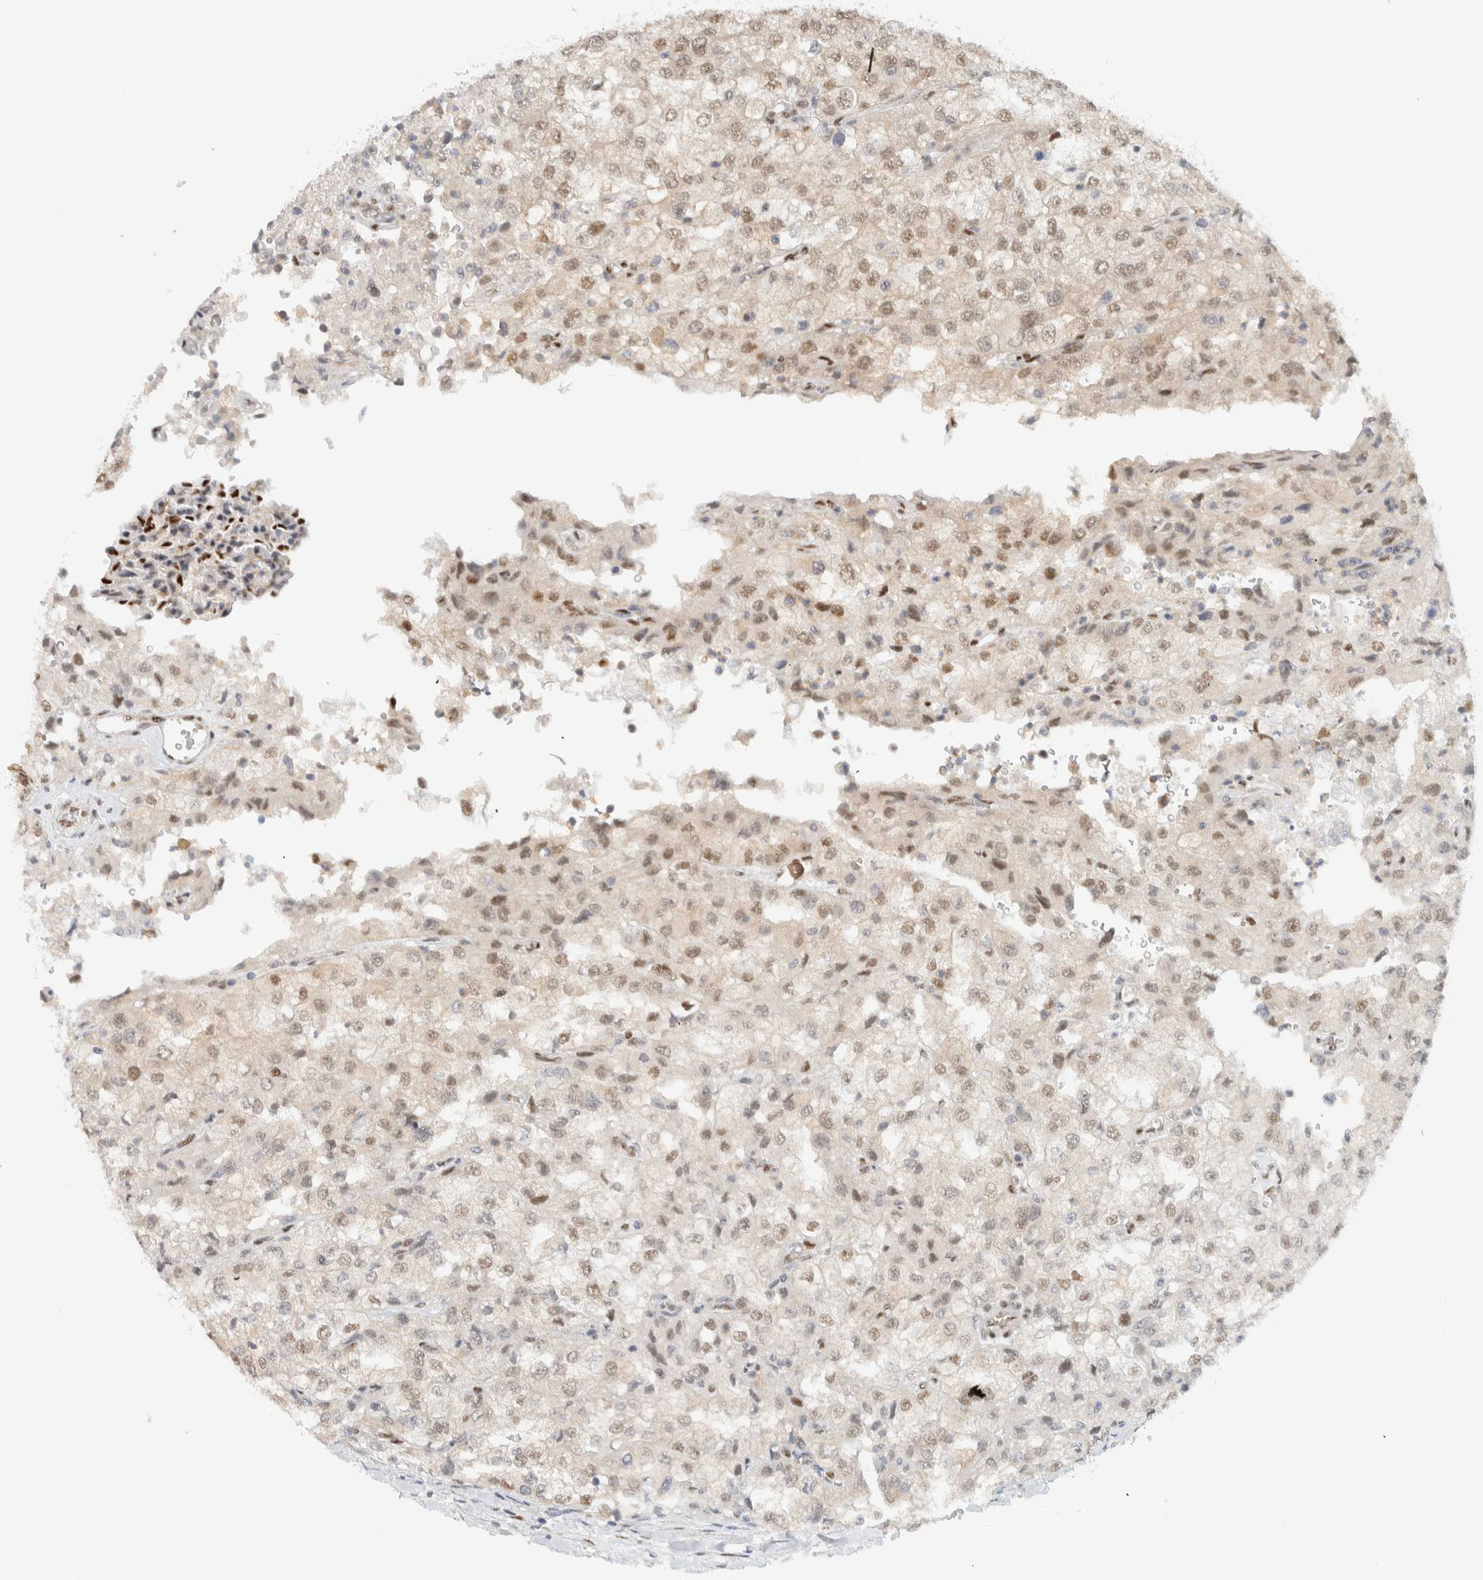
{"staining": {"intensity": "moderate", "quantity": "25%-75%", "location": "nuclear"}, "tissue": "renal cancer", "cell_type": "Tumor cells", "image_type": "cancer", "snomed": [{"axis": "morphology", "description": "Adenocarcinoma, NOS"}, {"axis": "topography", "description": "Kidney"}], "caption": "Protein staining shows moderate nuclear expression in about 25%-75% of tumor cells in adenocarcinoma (renal).", "gene": "ZNF683", "patient": {"sex": "female", "age": 54}}